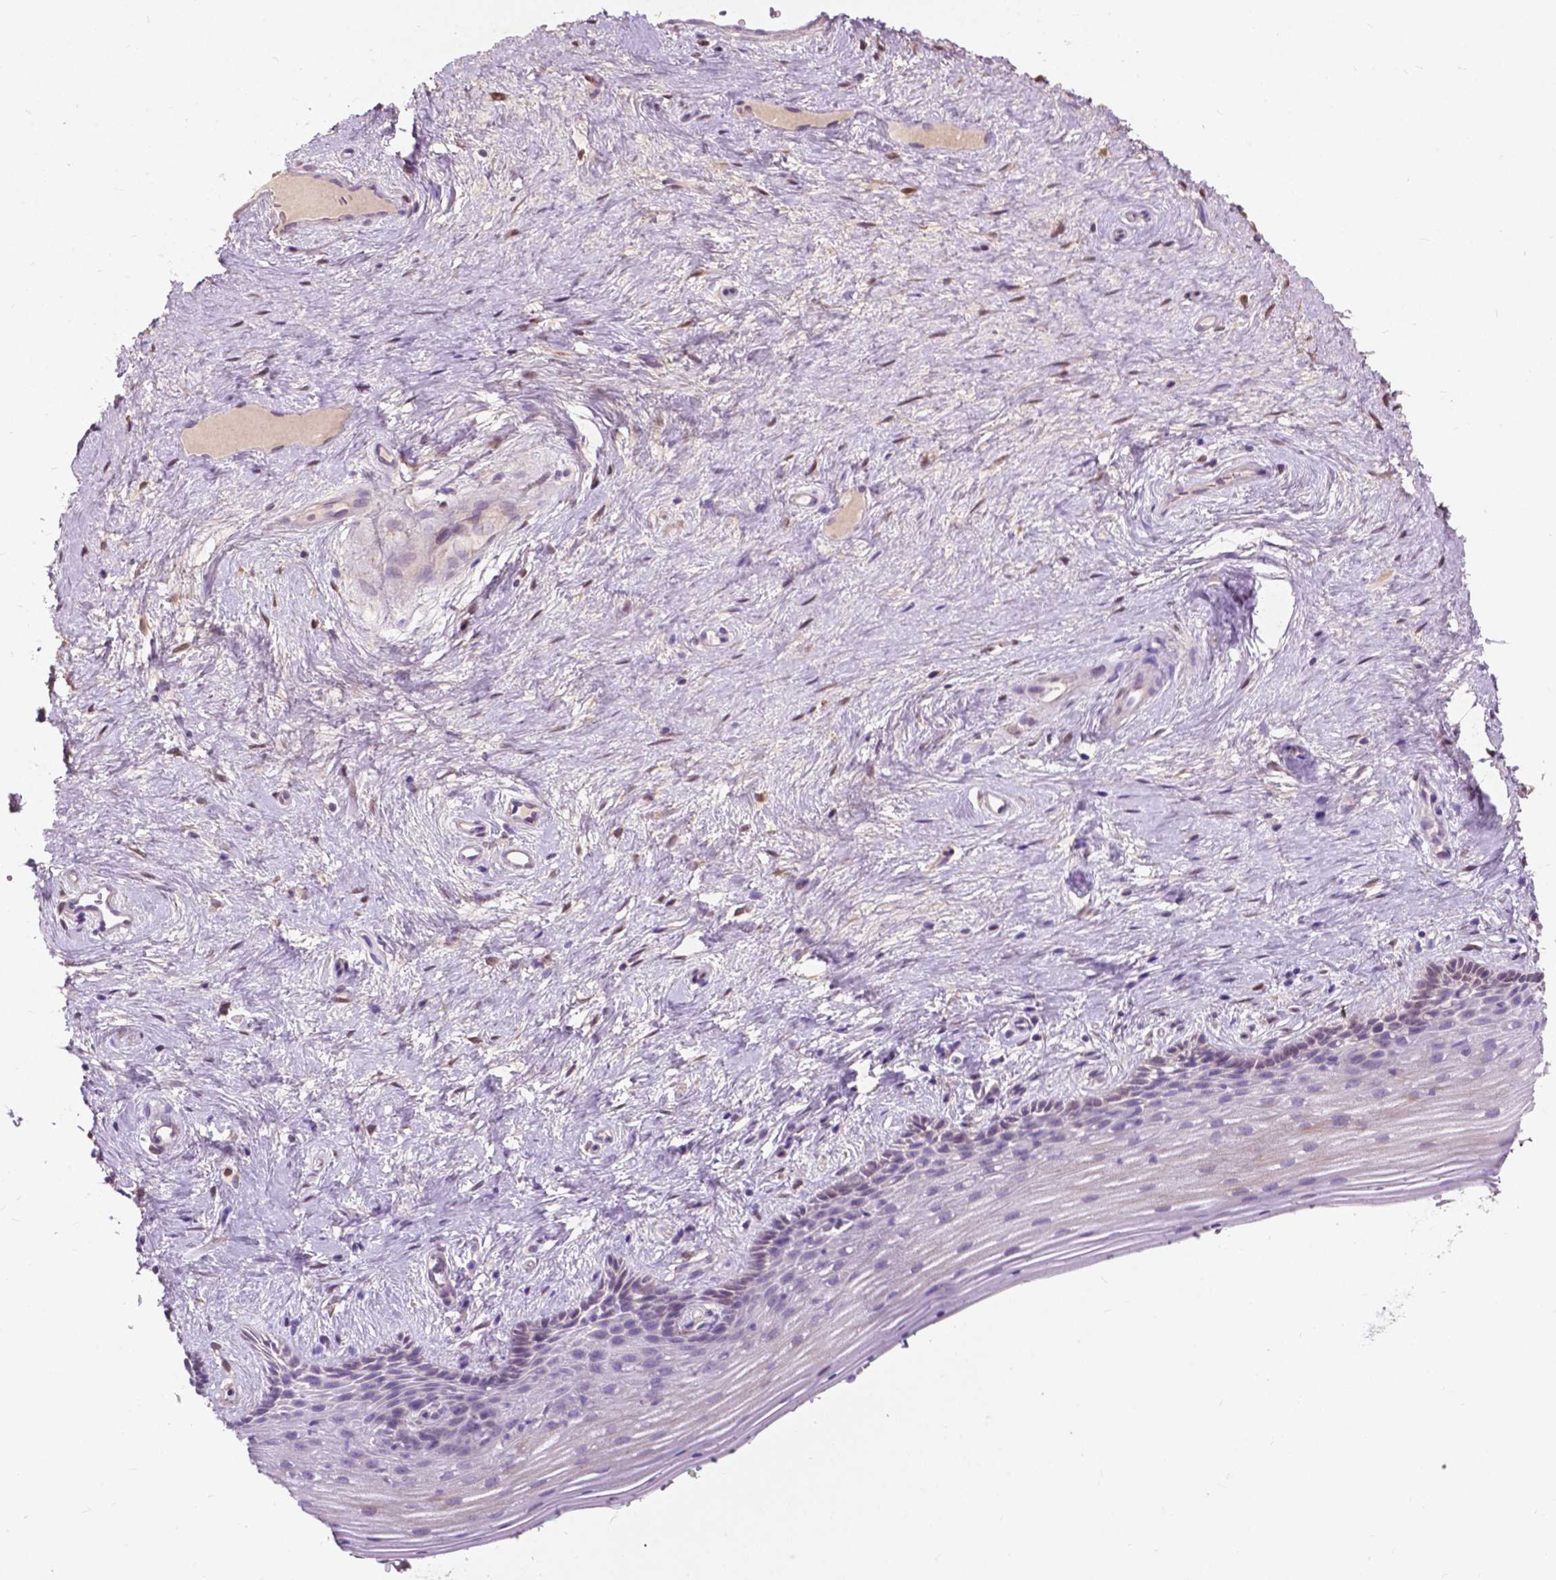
{"staining": {"intensity": "weak", "quantity": "<25%", "location": "cytoplasmic/membranous"}, "tissue": "vagina", "cell_type": "Squamous epithelial cells", "image_type": "normal", "snomed": [{"axis": "morphology", "description": "Normal tissue, NOS"}, {"axis": "topography", "description": "Vagina"}], "caption": "Protein analysis of unremarkable vagina exhibits no significant expression in squamous epithelial cells.", "gene": "GPR37", "patient": {"sex": "female", "age": 45}}